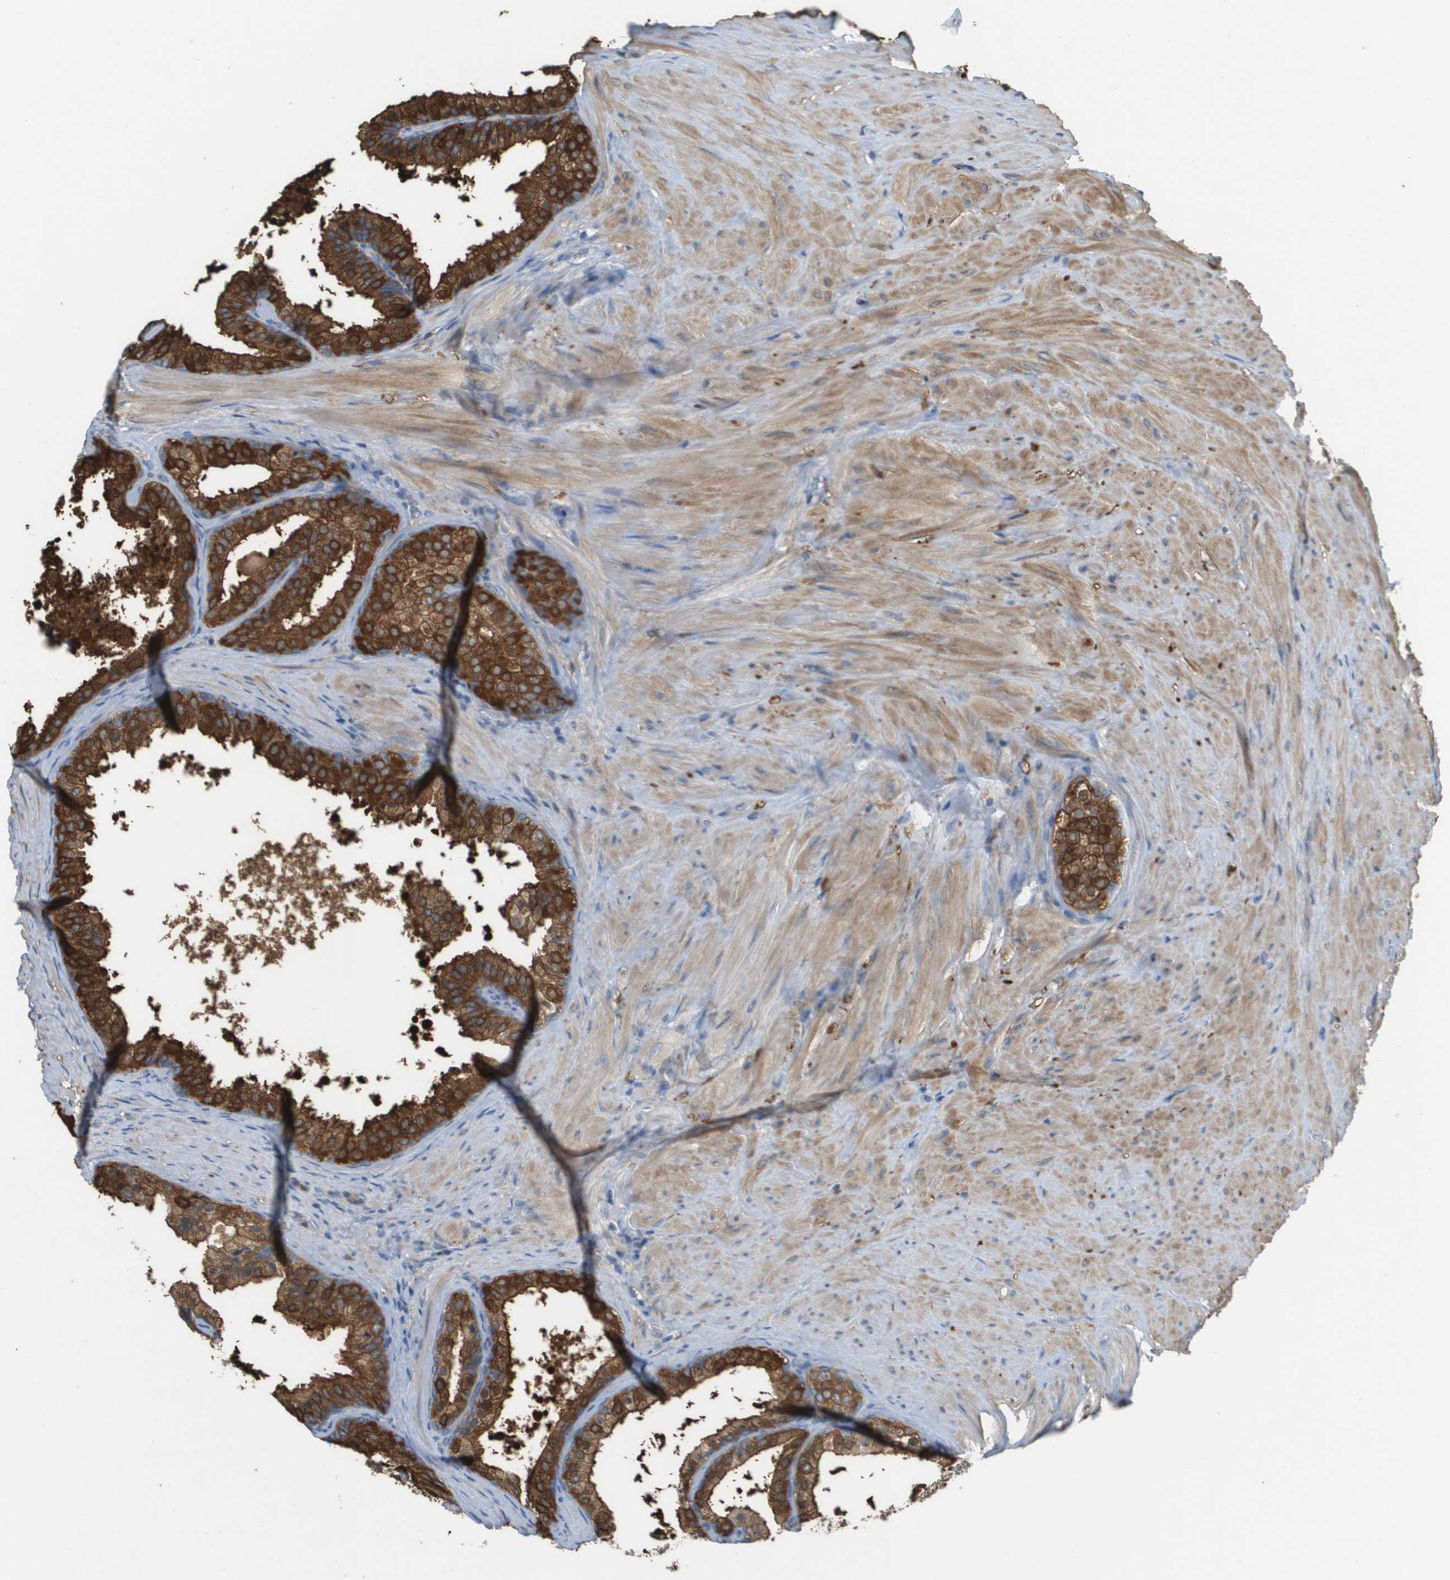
{"staining": {"intensity": "strong", "quantity": ">75%", "location": "cytoplasmic/membranous"}, "tissue": "prostate cancer", "cell_type": "Tumor cells", "image_type": "cancer", "snomed": [{"axis": "morphology", "description": "Adenocarcinoma, Low grade"}, {"axis": "topography", "description": "Prostate"}], "caption": "Prostate cancer (adenocarcinoma (low-grade)) was stained to show a protein in brown. There is high levels of strong cytoplasmic/membranous staining in approximately >75% of tumor cells.", "gene": "UBA5", "patient": {"sex": "male", "age": 69}}